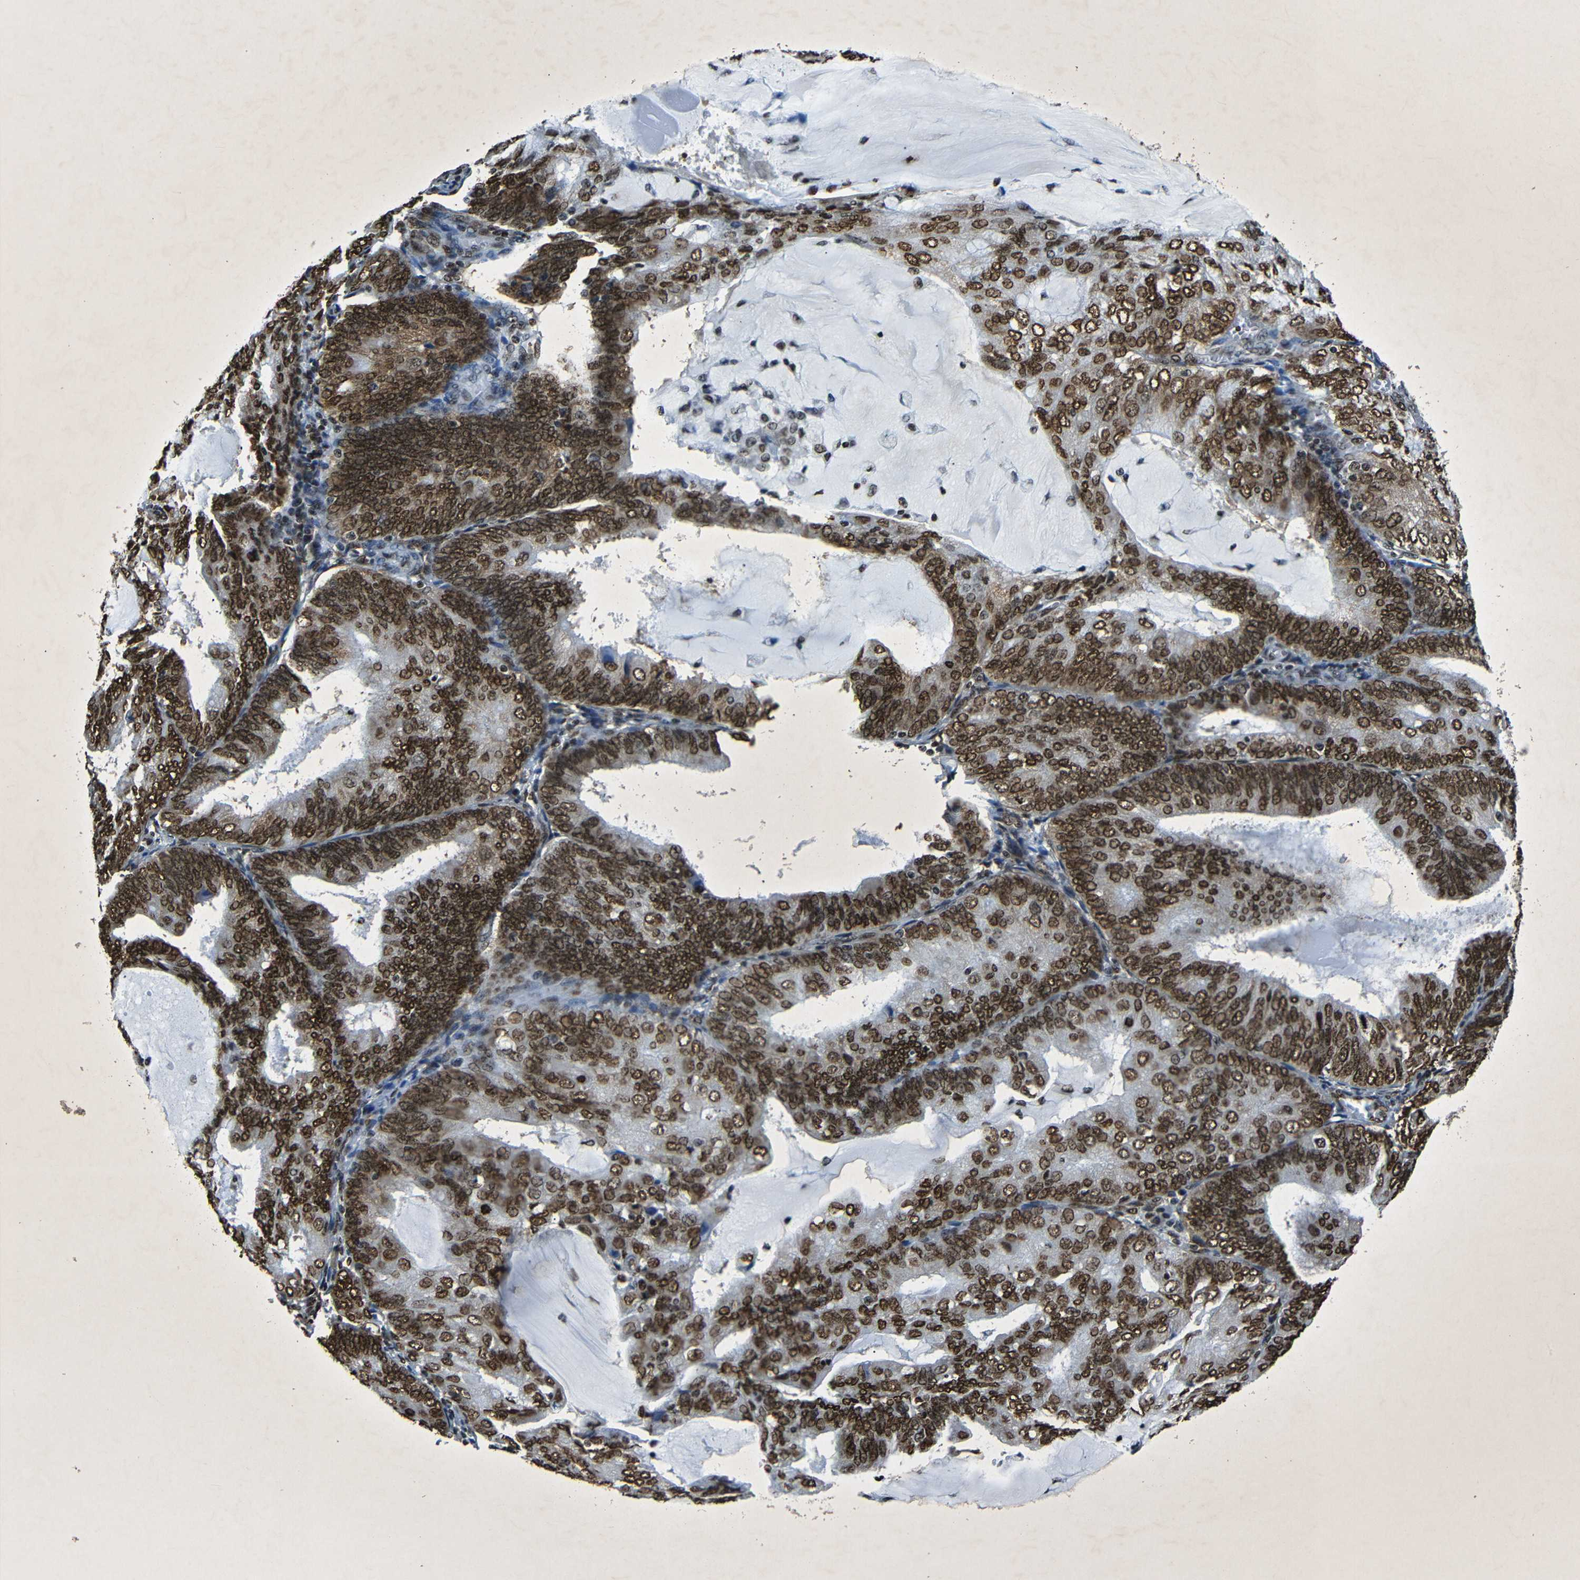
{"staining": {"intensity": "strong", "quantity": ">75%", "location": "nuclear"}, "tissue": "endometrial cancer", "cell_type": "Tumor cells", "image_type": "cancer", "snomed": [{"axis": "morphology", "description": "Adenocarcinoma, NOS"}, {"axis": "topography", "description": "Endometrium"}], "caption": "The immunohistochemical stain shows strong nuclear staining in tumor cells of endometrial adenocarcinoma tissue.", "gene": "HMGN1", "patient": {"sex": "female", "age": 81}}